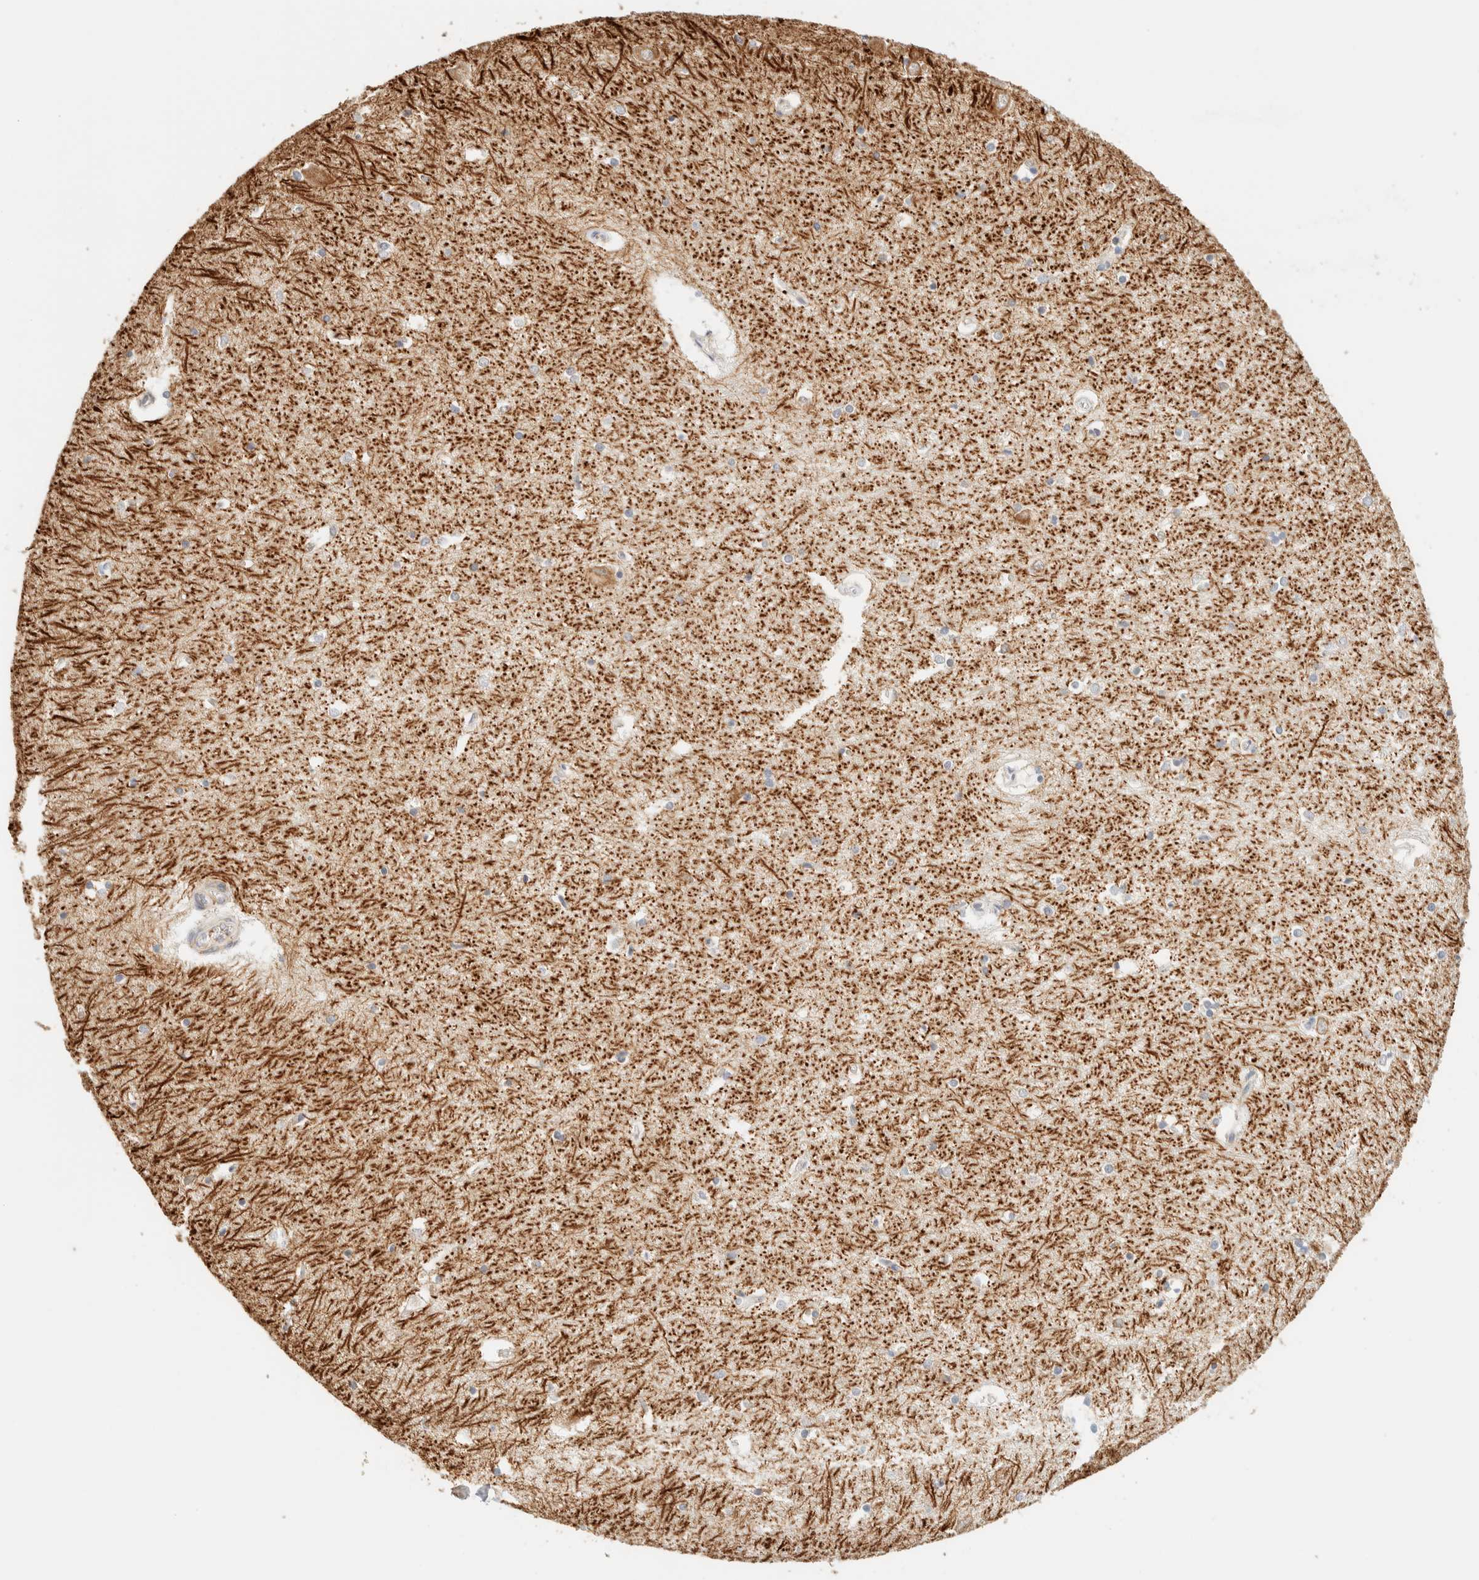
{"staining": {"intensity": "negative", "quantity": "none", "location": "none"}, "tissue": "hippocampus", "cell_type": "Glial cells", "image_type": "normal", "snomed": [{"axis": "morphology", "description": "Normal tissue, NOS"}, {"axis": "topography", "description": "Hippocampus"}], "caption": "The image exhibits no staining of glial cells in normal hippocampus.", "gene": "TNK1", "patient": {"sex": "male", "age": 70}}